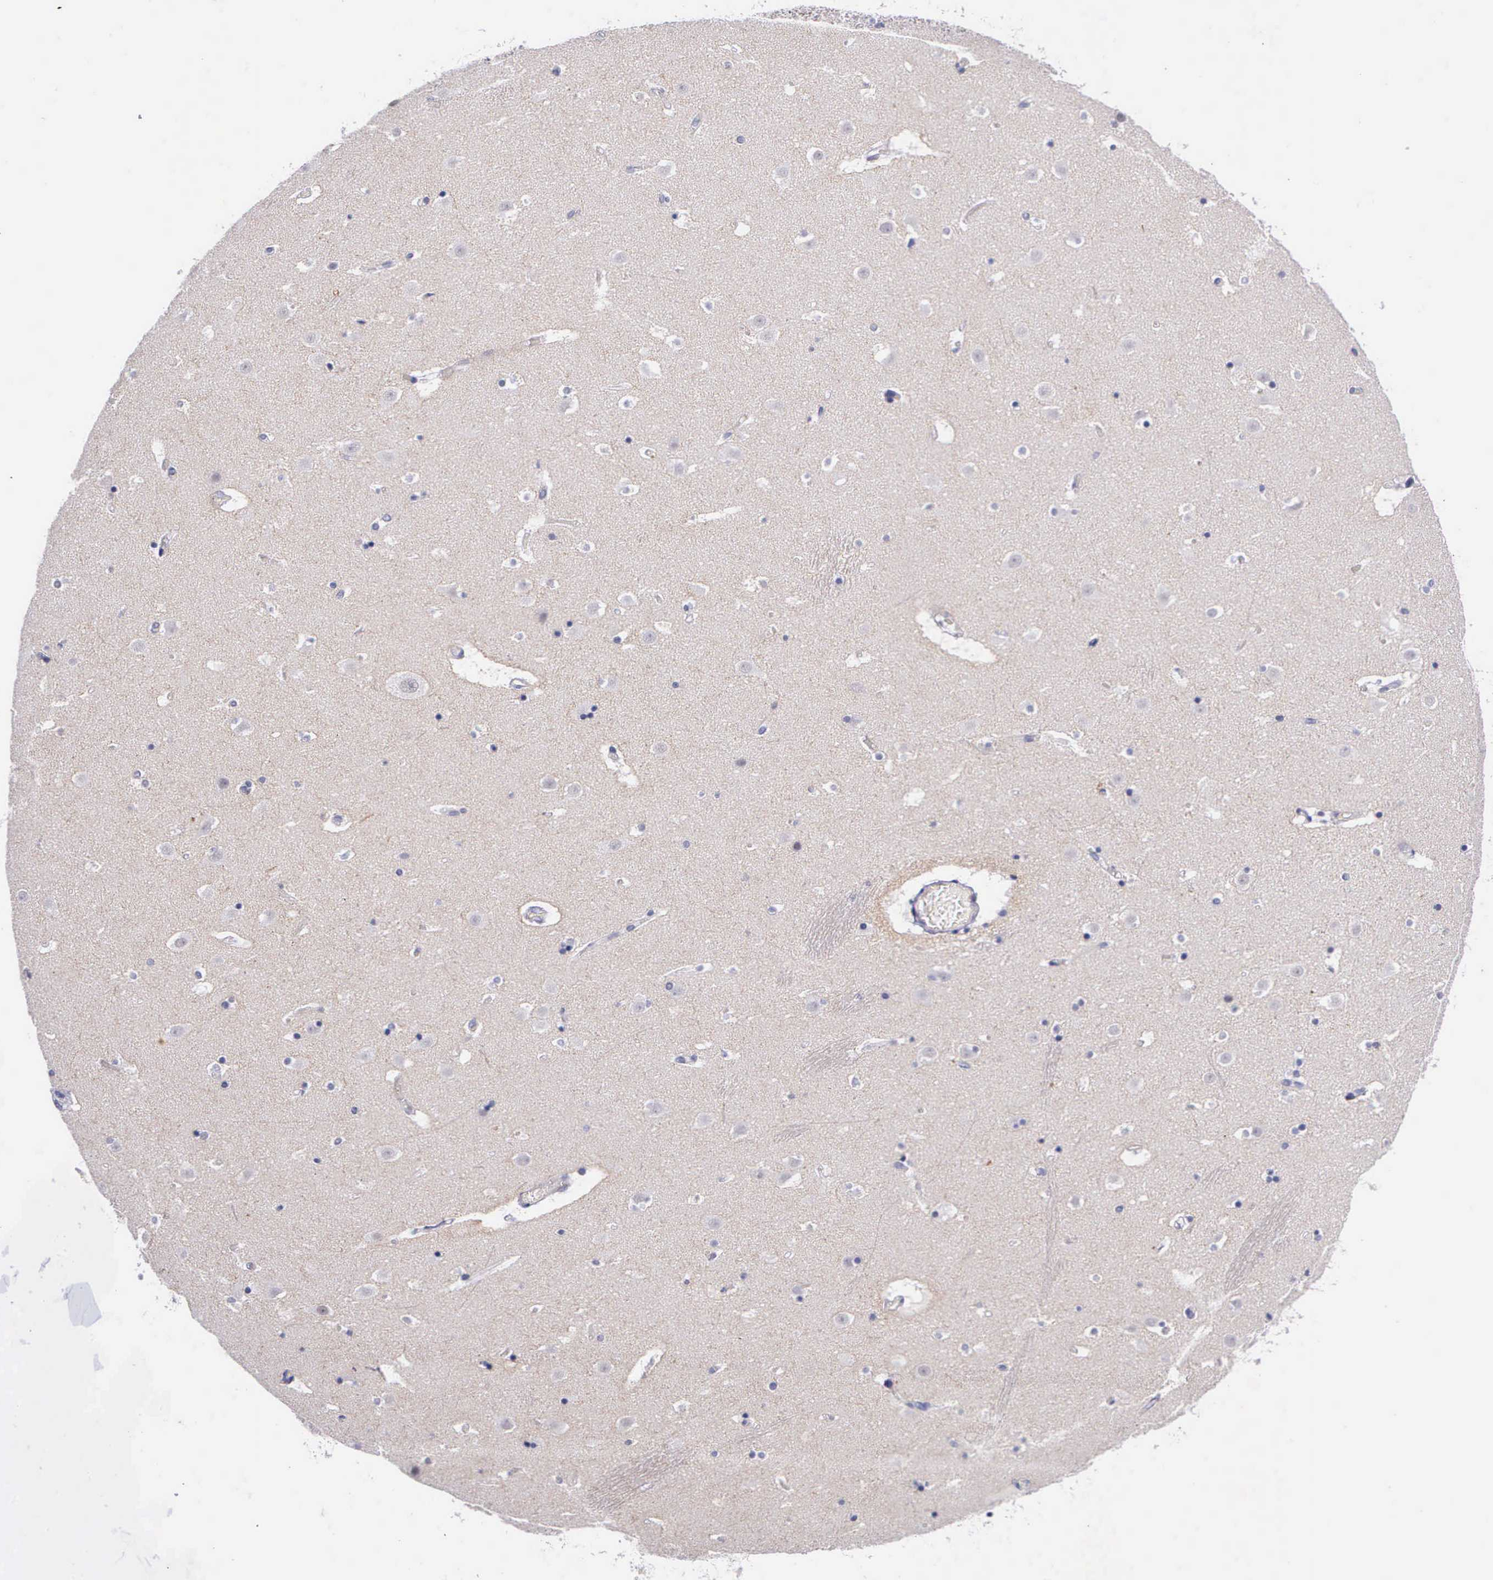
{"staining": {"intensity": "weak", "quantity": ">75%", "location": "cytoplasmic/membranous"}, "tissue": "caudate", "cell_type": "Glial cells", "image_type": "normal", "snomed": [{"axis": "morphology", "description": "Normal tissue, NOS"}, {"axis": "topography", "description": "Lateral ventricle wall"}], "caption": "Immunohistochemical staining of normal caudate demonstrates >75% levels of weak cytoplasmic/membranous protein expression in approximately >75% of glial cells.", "gene": "AHNAK2", "patient": {"sex": "male", "age": 45}}